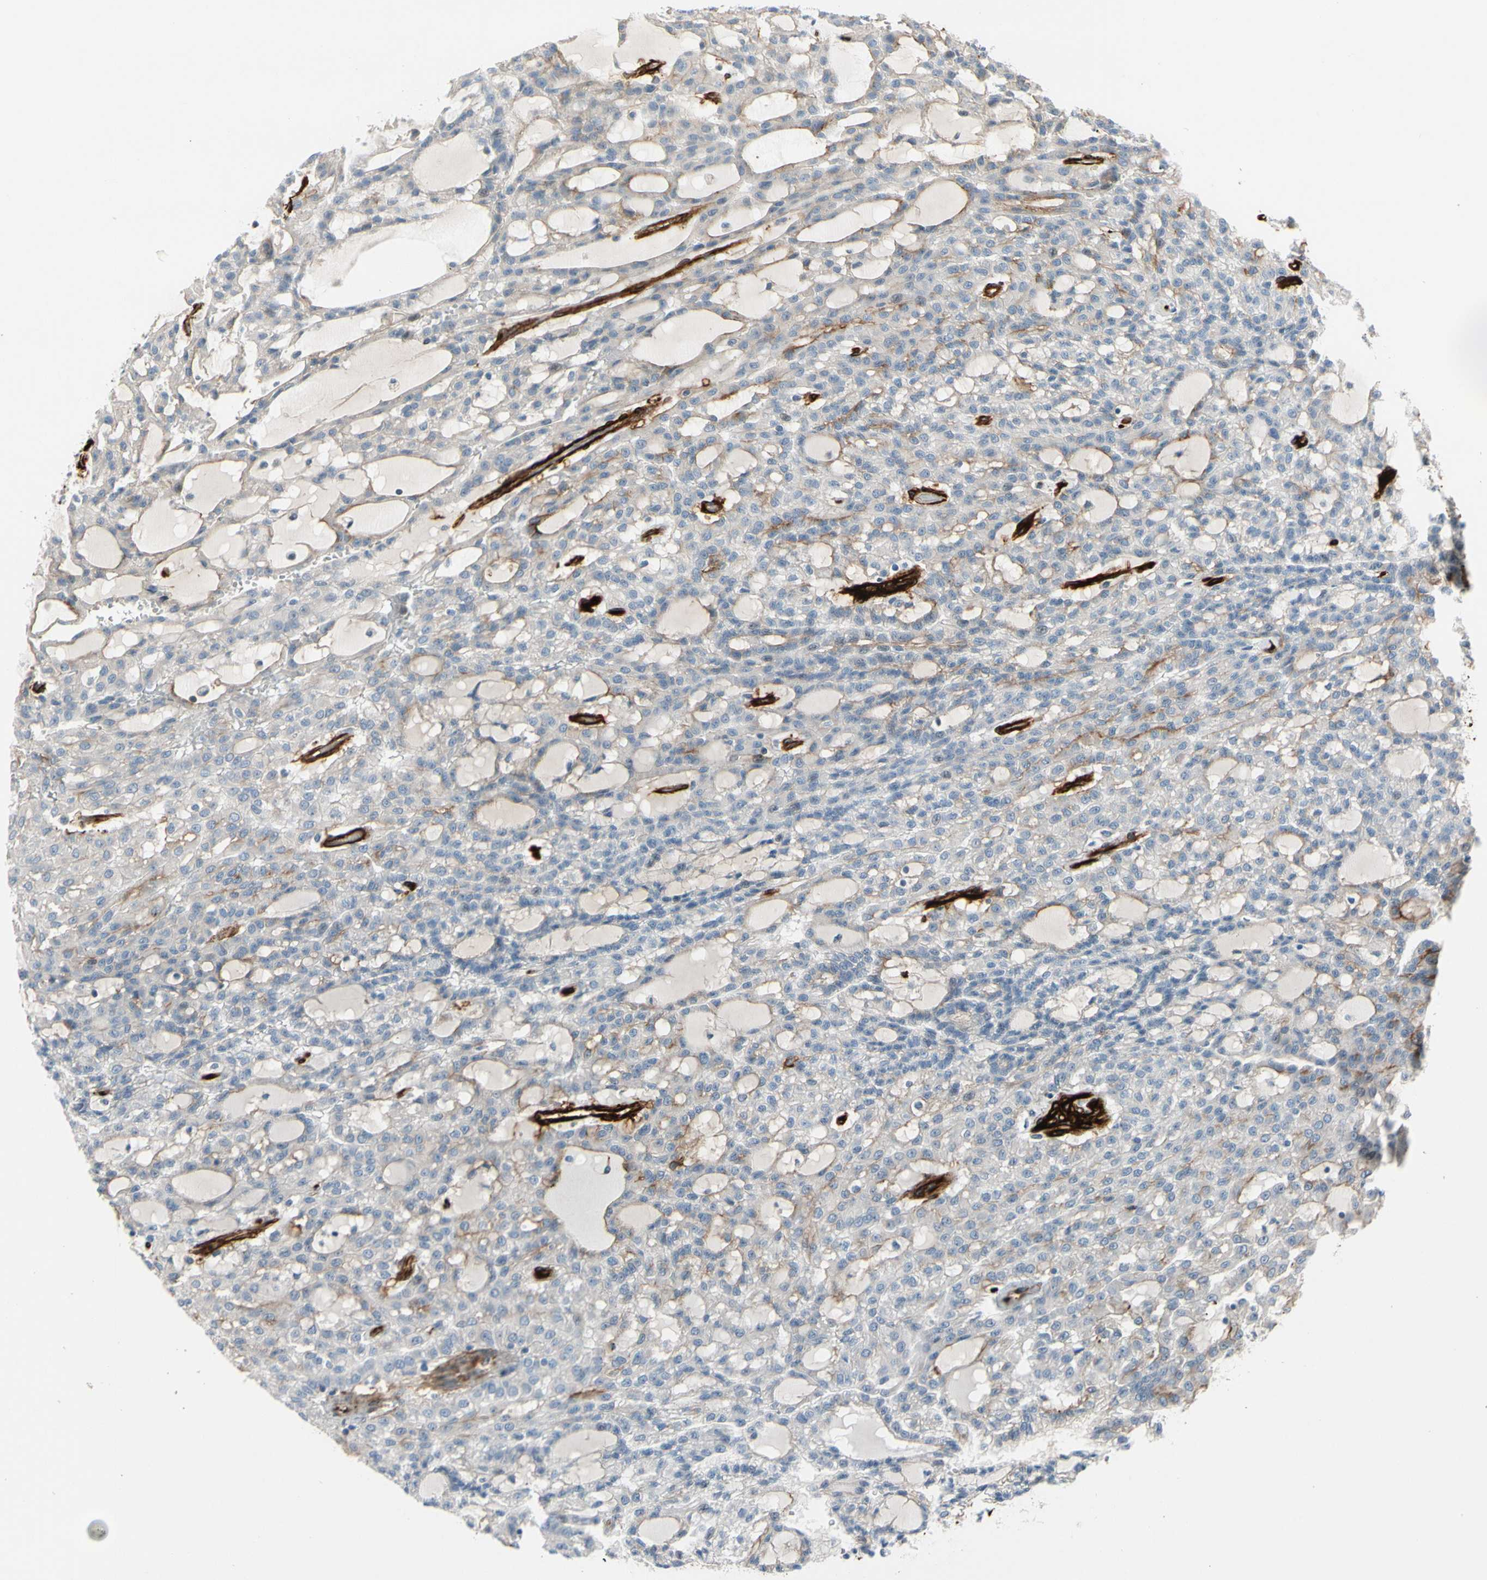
{"staining": {"intensity": "negative", "quantity": "none", "location": "none"}, "tissue": "renal cancer", "cell_type": "Tumor cells", "image_type": "cancer", "snomed": [{"axis": "morphology", "description": "Adenocarcinoma, NOS"}, {"axis": "topography", "description": "Kidney"}], "caption": "Photomicrograph shows no protein expression in tumor cells of adenocarcinoma (renal) tissue. The staining is performed using DAB brown chromogen with nuclei counter-stained in using hematoxylin.", "gene": "MCAM", "patient": {"sex": "male", "age": 63}}